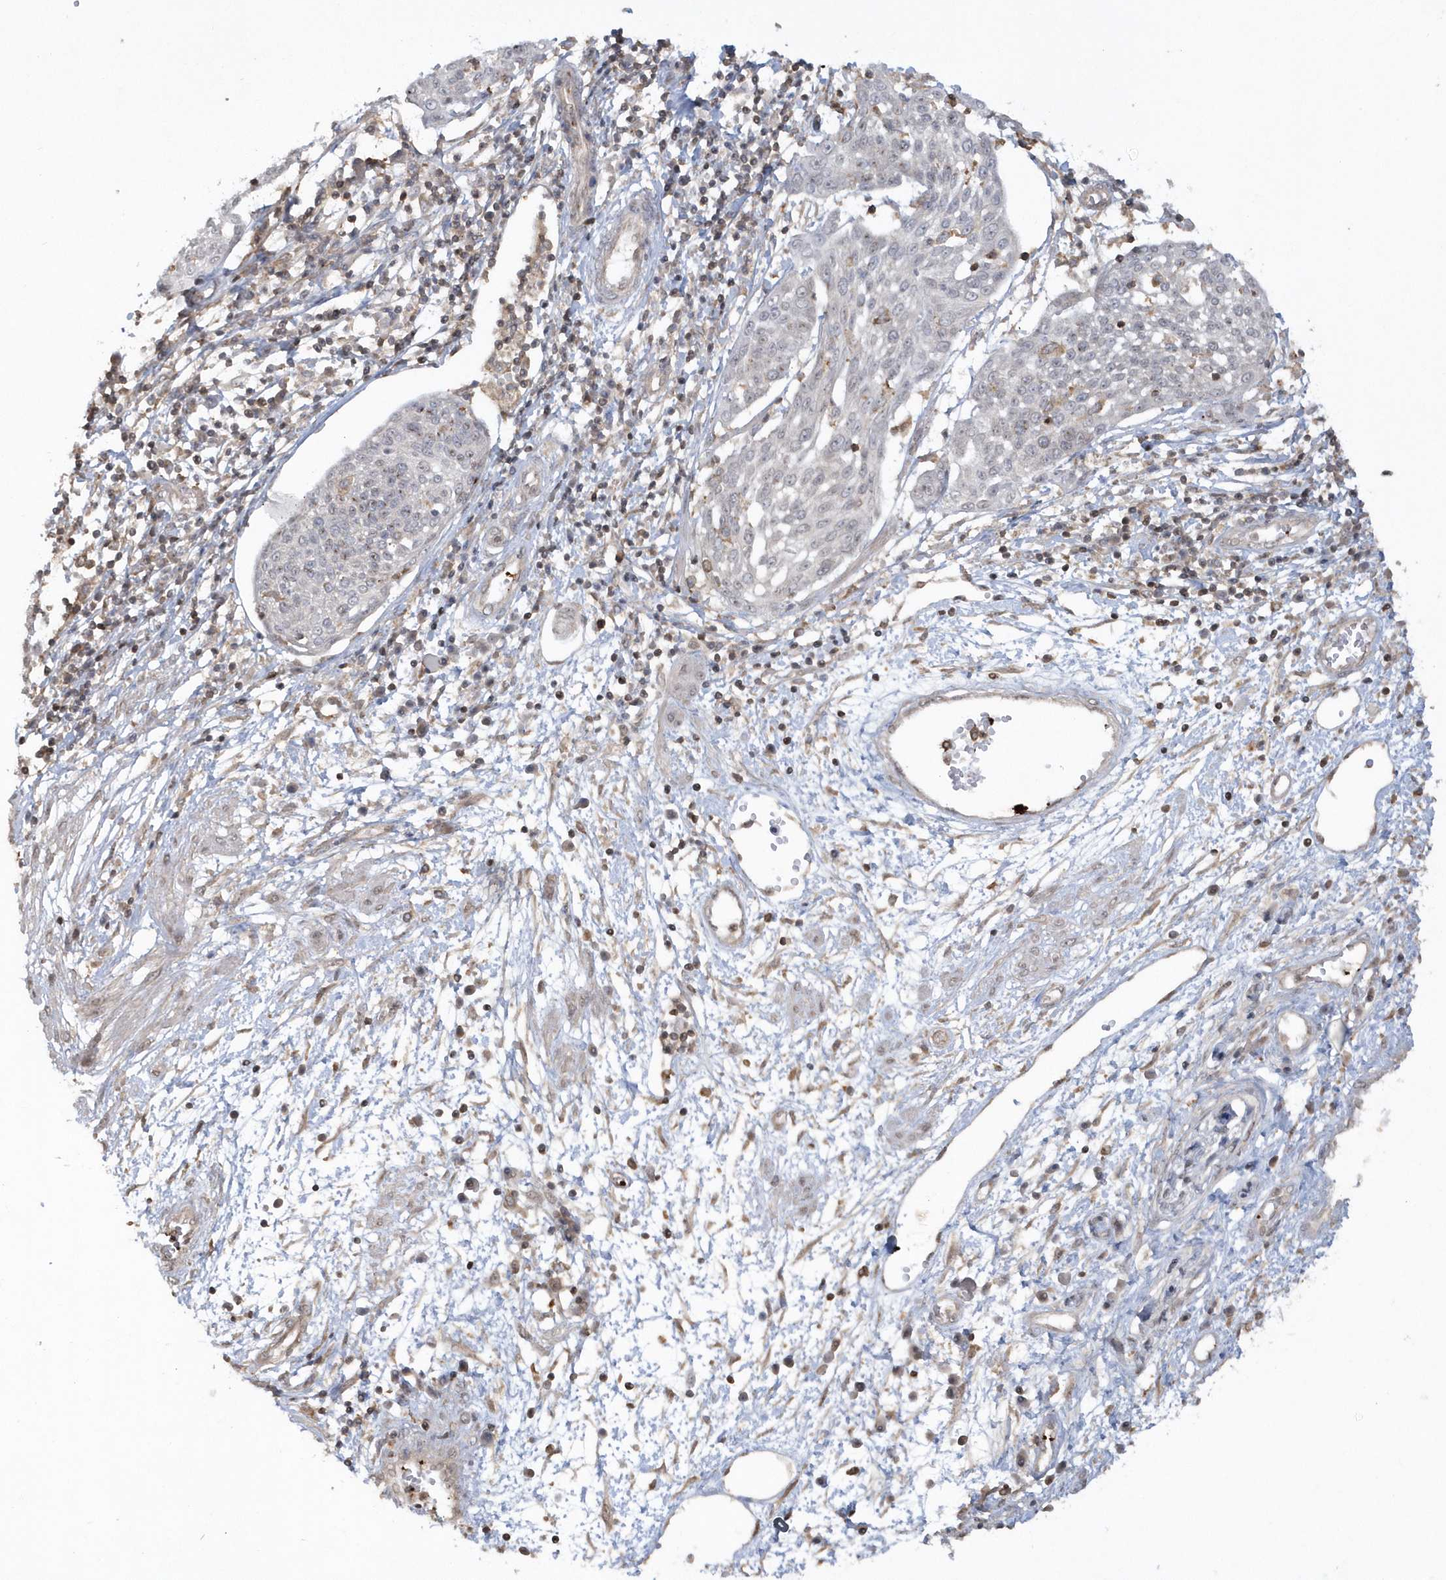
{"staining": {"intensity": "negative", "quantity": "none", "location": "none"}, "tissue": "cervical cancer", "cell_type": "Tumor cells", "image_type": "cancer", "snomed": [{"axis": "morphology", "description": "Squamous cell carcinoma, NOS"}, {"axis": "topography", "description": "Cervix"}], "caption": "This is a histopathology image of IHC staining of squamous cell carcinoma (cervical), which shows no expression in tumor cells.", "gene": "BSN", "patient": {"sex": "female", "age": 34}}